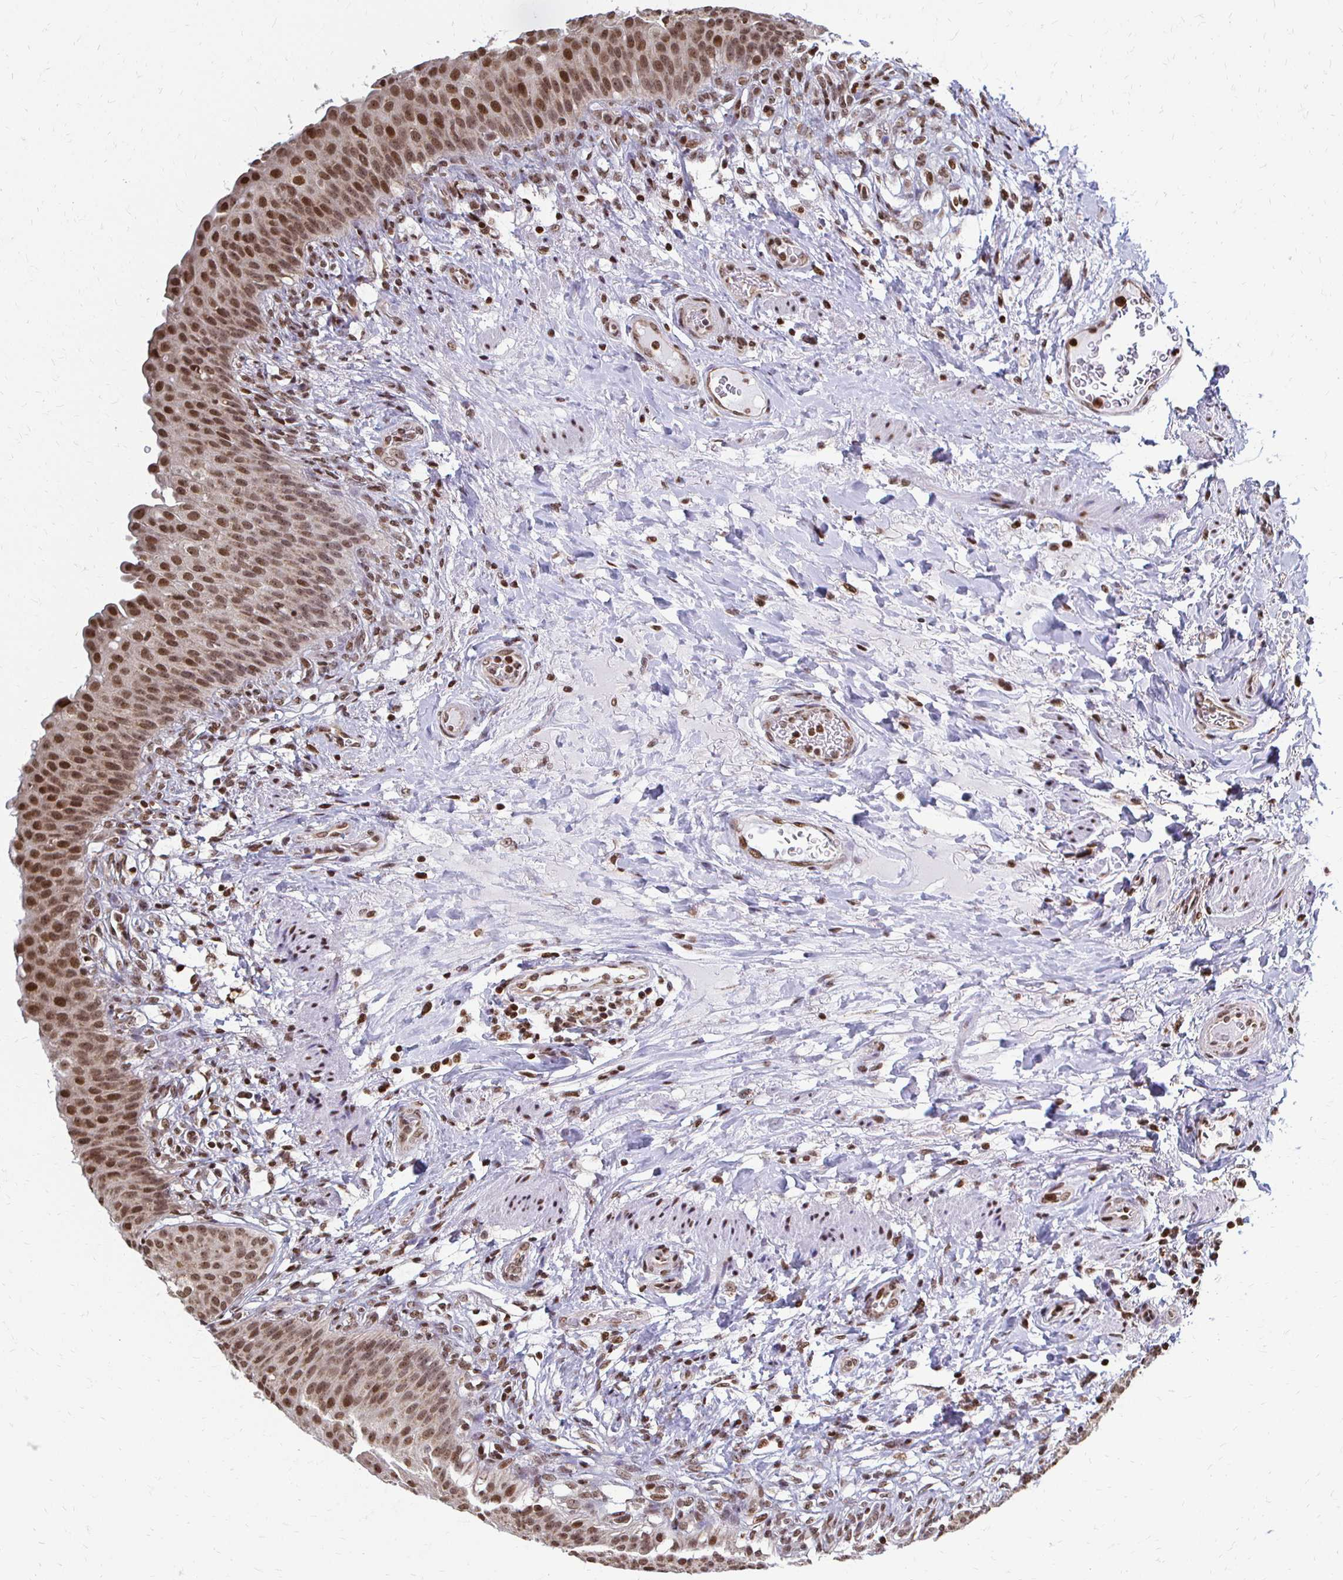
{"staining": {"intensity": "moderate", "quantity": ">75%", "location": "nuclear"}, "tissue": "urinary bladder", "cell_type": "Urothelial cells", "image_type": "normal", "snomed": [{"axis": "morphology", "description": "Normal tissue, NOS"}, {"axis": "topography", "description": "Urinary bladder"}, {"axis": "topography", "description": "Peripheral nerve tissue"}], "caption": "Benign urinary bladder was stained to show a protein in brown. There is medium levels of moderate nuclear staining in approximately >75% of urothelial cells.", "gene": "HOXA9", "patient": {"sex": "female", "age": 60}}